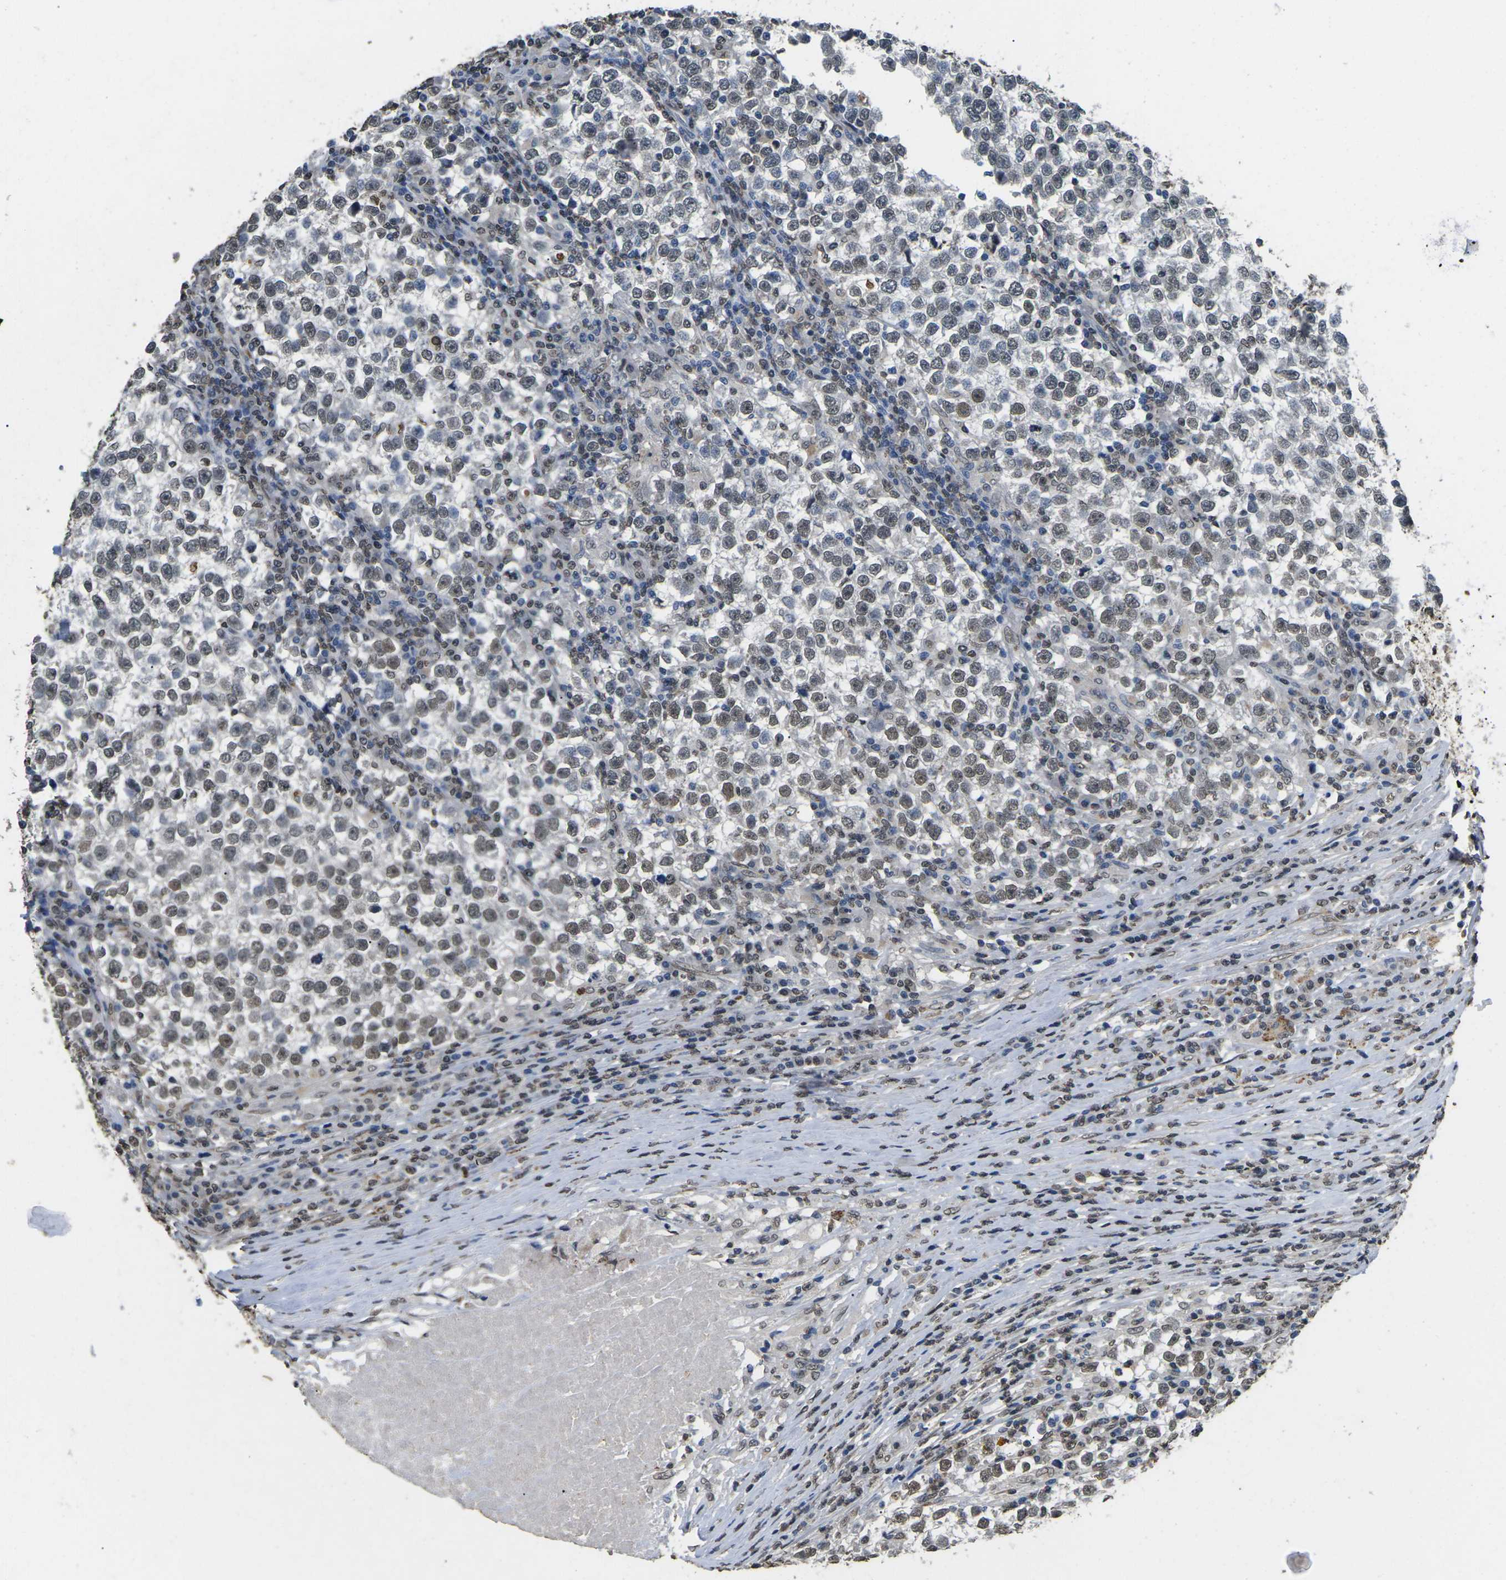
{"staining": {"intensity": "weak", "quantity": "25%-75%", "location": "nuclear"}, "tissue": "testis cancer", "cell_type": "Tumor cells", "image_type": "cancer", "snomed": [{"axis": "morphology", "description": "Normal tissue, NOS"}, {"axis": "morphology", "description": "Seminoma, NOS"}, {"axis": "topography", "description": "Testis"}], "caption": "Immunohistochemical staining of human seminoma (testis) reveals weak nuclear protein expression in approximately 25%-75% of tumor cells.", "gene": "SCNN1B", "patient": {"sex": "male", "age": 43}}